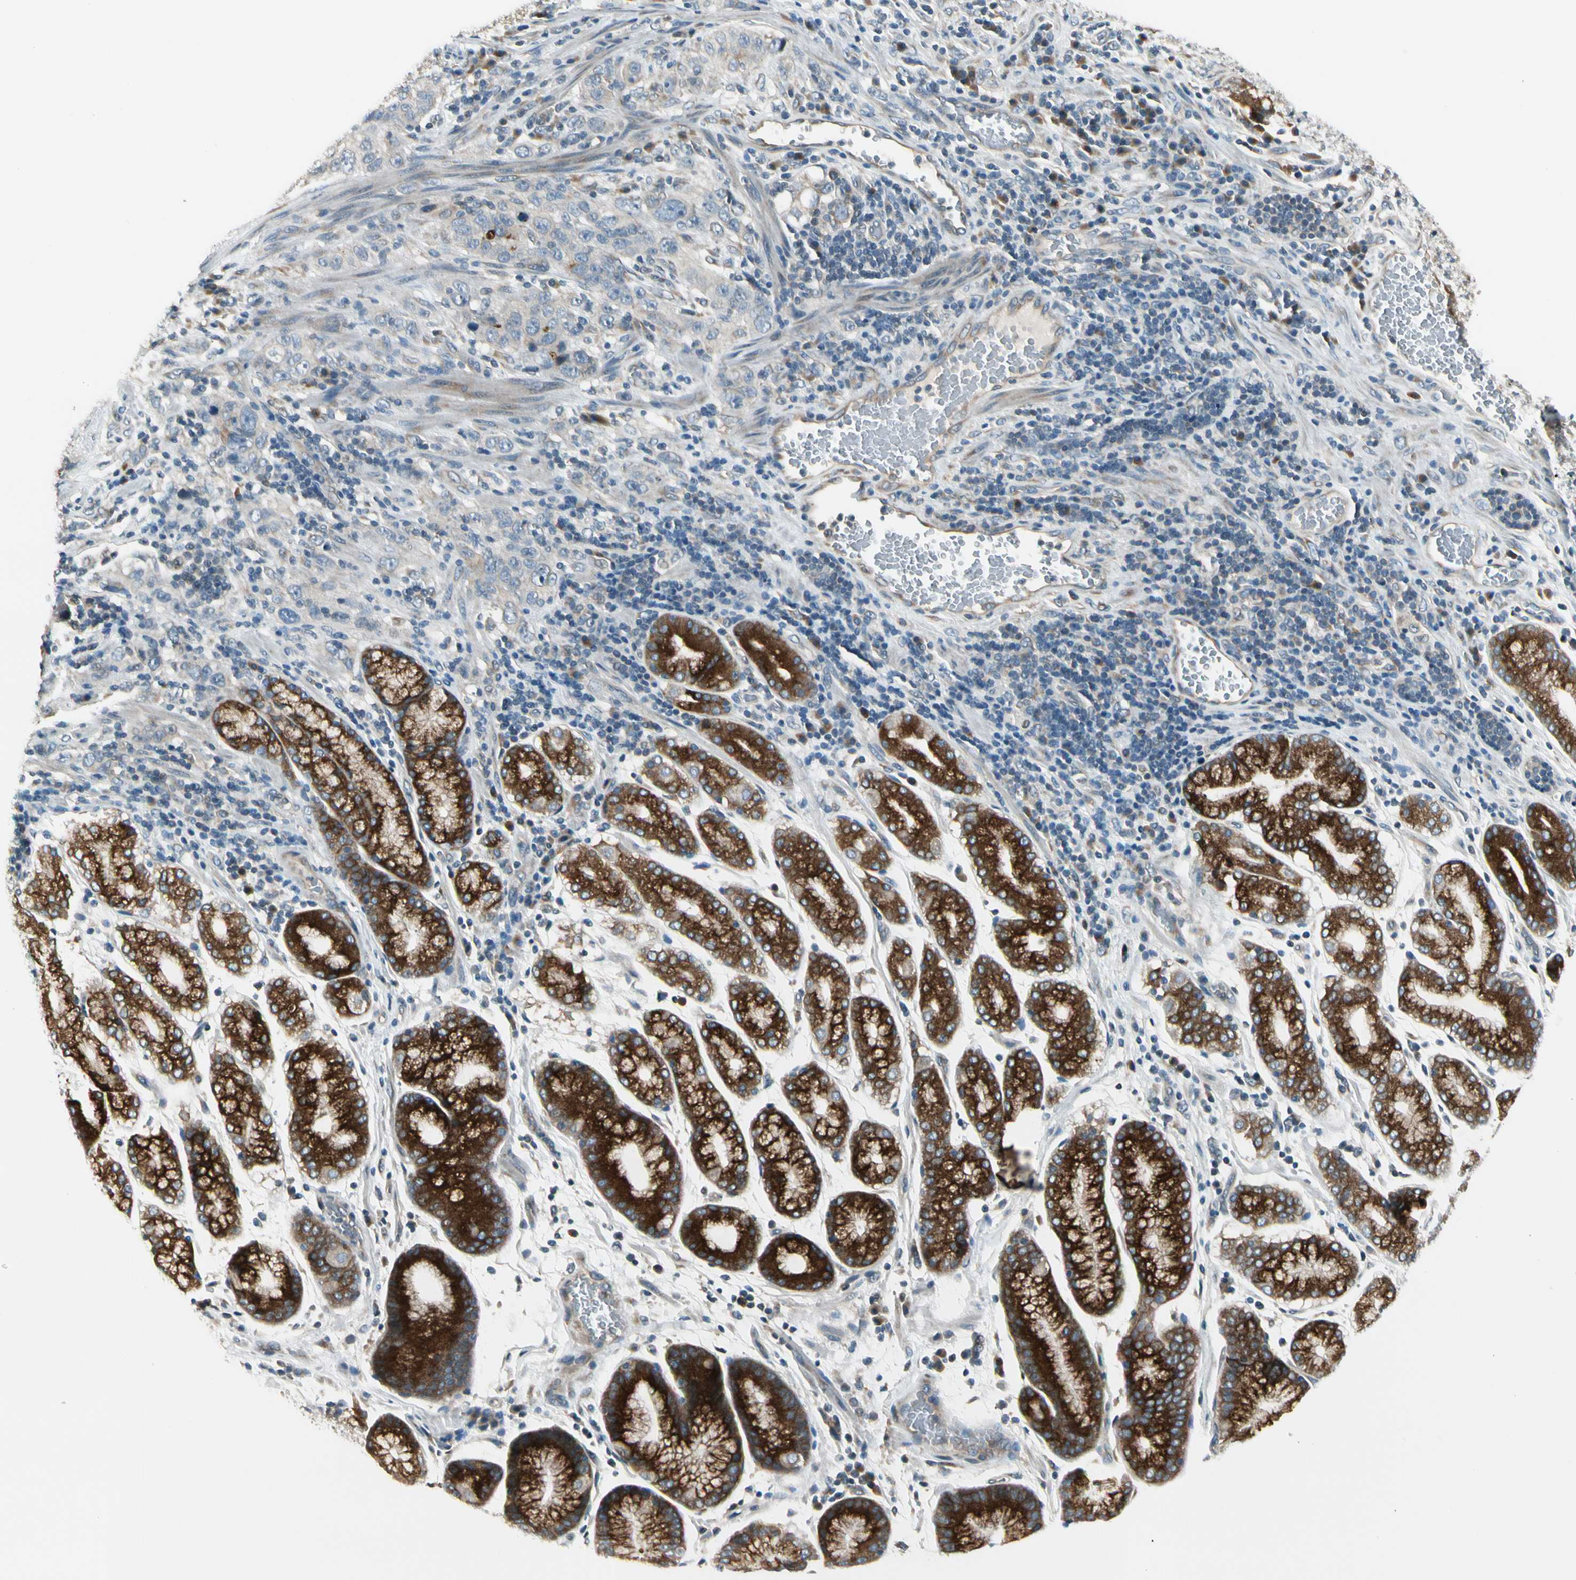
{"staining": {"intensity": "weak", "quantity": "25%-75%", "location": "cytoplasmic/membranous"}, "tissue": "stomach cancer", "cell_type": "Tumor cells", "image_type": "cancer", "snomed": [{"axis": "morphology", "description": "Normal tissue, NOS"}, {"axis": "morphology", "description": "Adenocarcinoma, NOS"}, {"axis": "topography", "description": "Stomach"}], "caption": "This is an image of immunohistochemistry staining of adenocarcinoma (stomach), which shows weak staining in the cytoplasmic/membranous of tumor cells.", "gene": "BNIP1", "patient": {"sex": "male", "age": 48}}